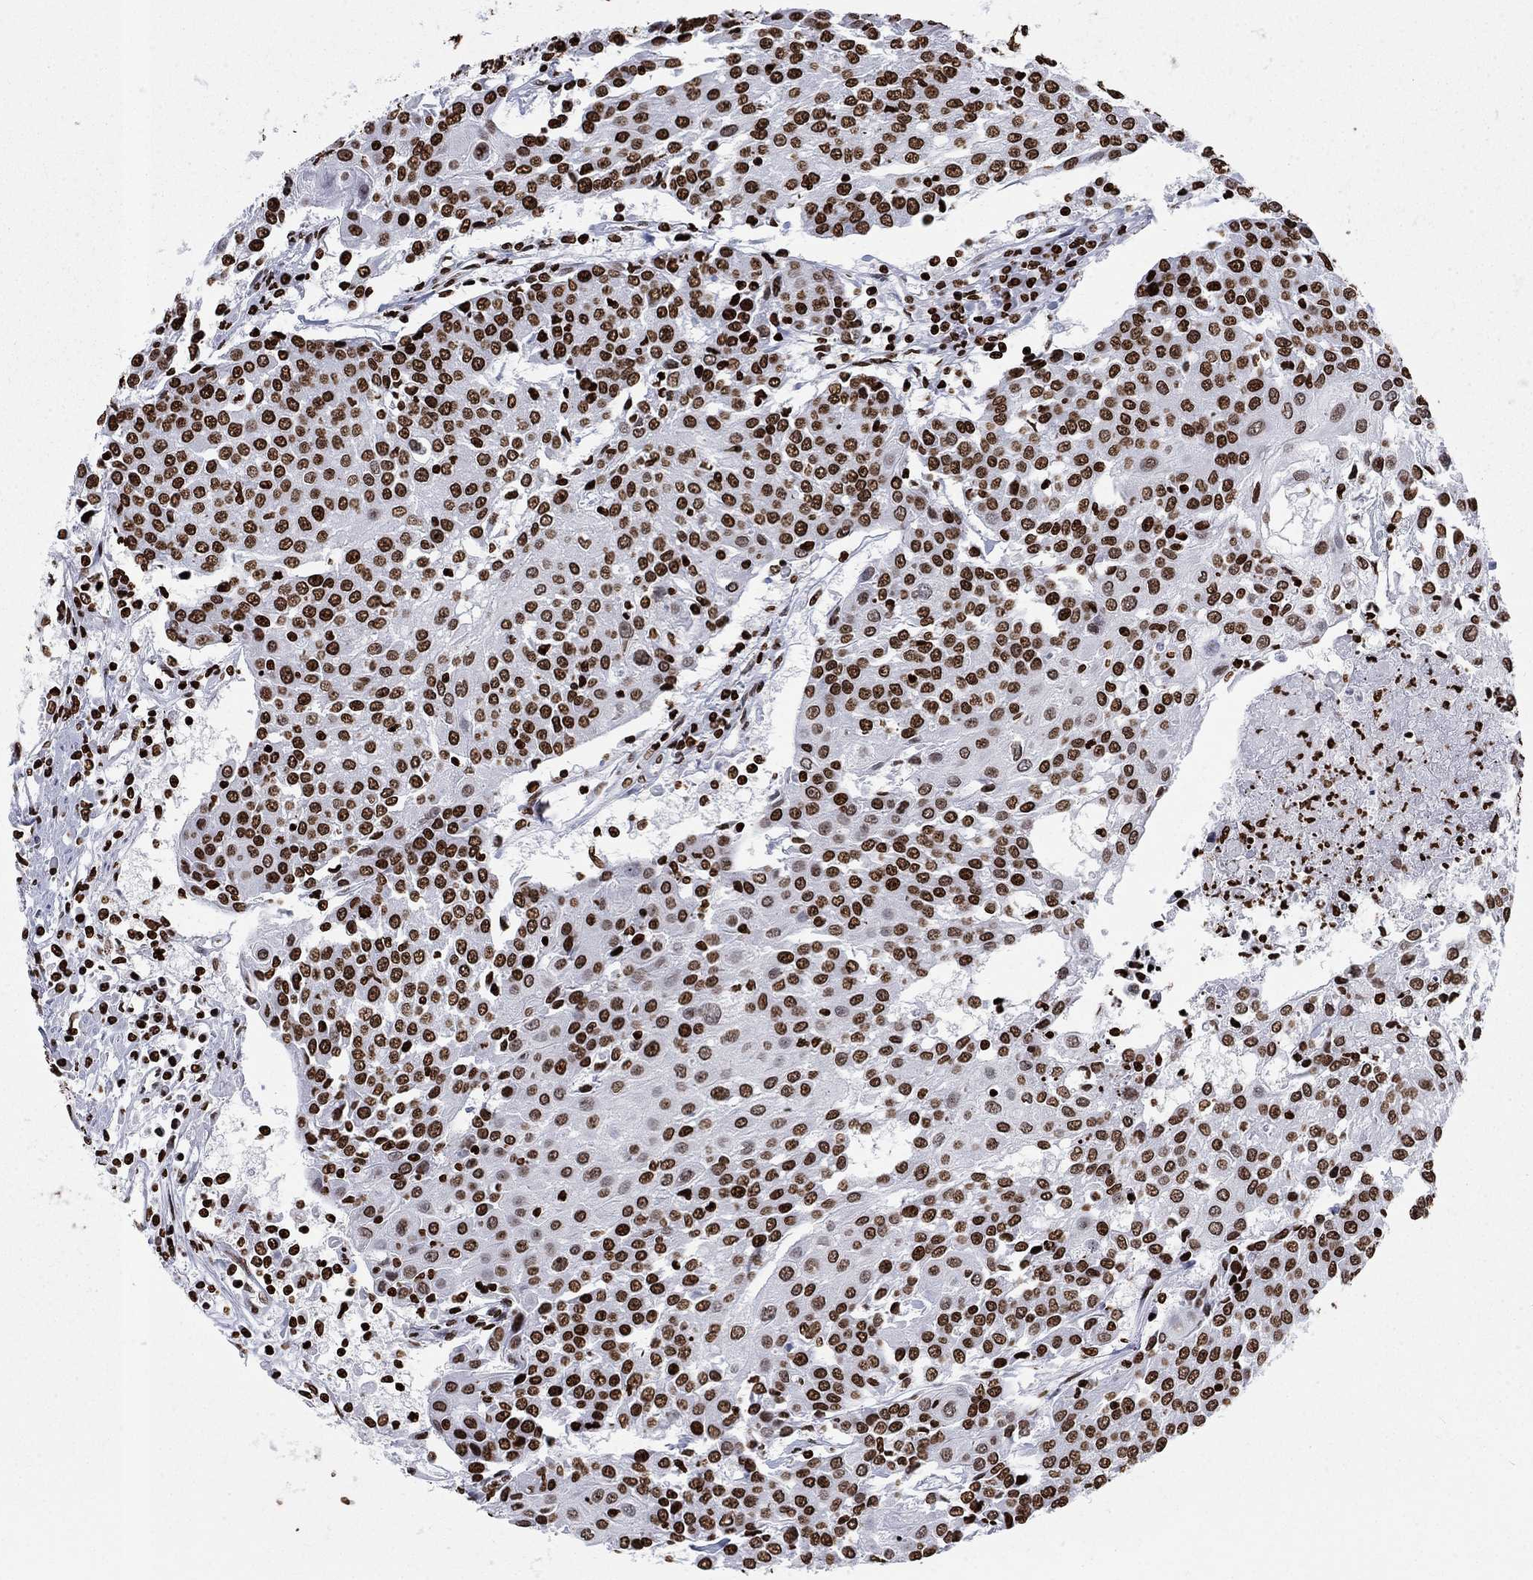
{"staining": {"intensity": "strong", "quantity": ">75%", "location": "nuclear"}, "tissue": "urothelial cancer", "cell_type": "Tumor cells", "image_type": "cancer", "snomed": [{"axis": "morphology", "description": "Urothelial carcinoma, High grade"}, {"axis": "topography", "description": "Urinary bladder"}], "caption": "Protein analysis of urothelial cancer tissue displays strong nuclear staining in approximately >75% of tumor cells.", "gene": "H1-5", "patient": {"sex": "female", "age": 85}}